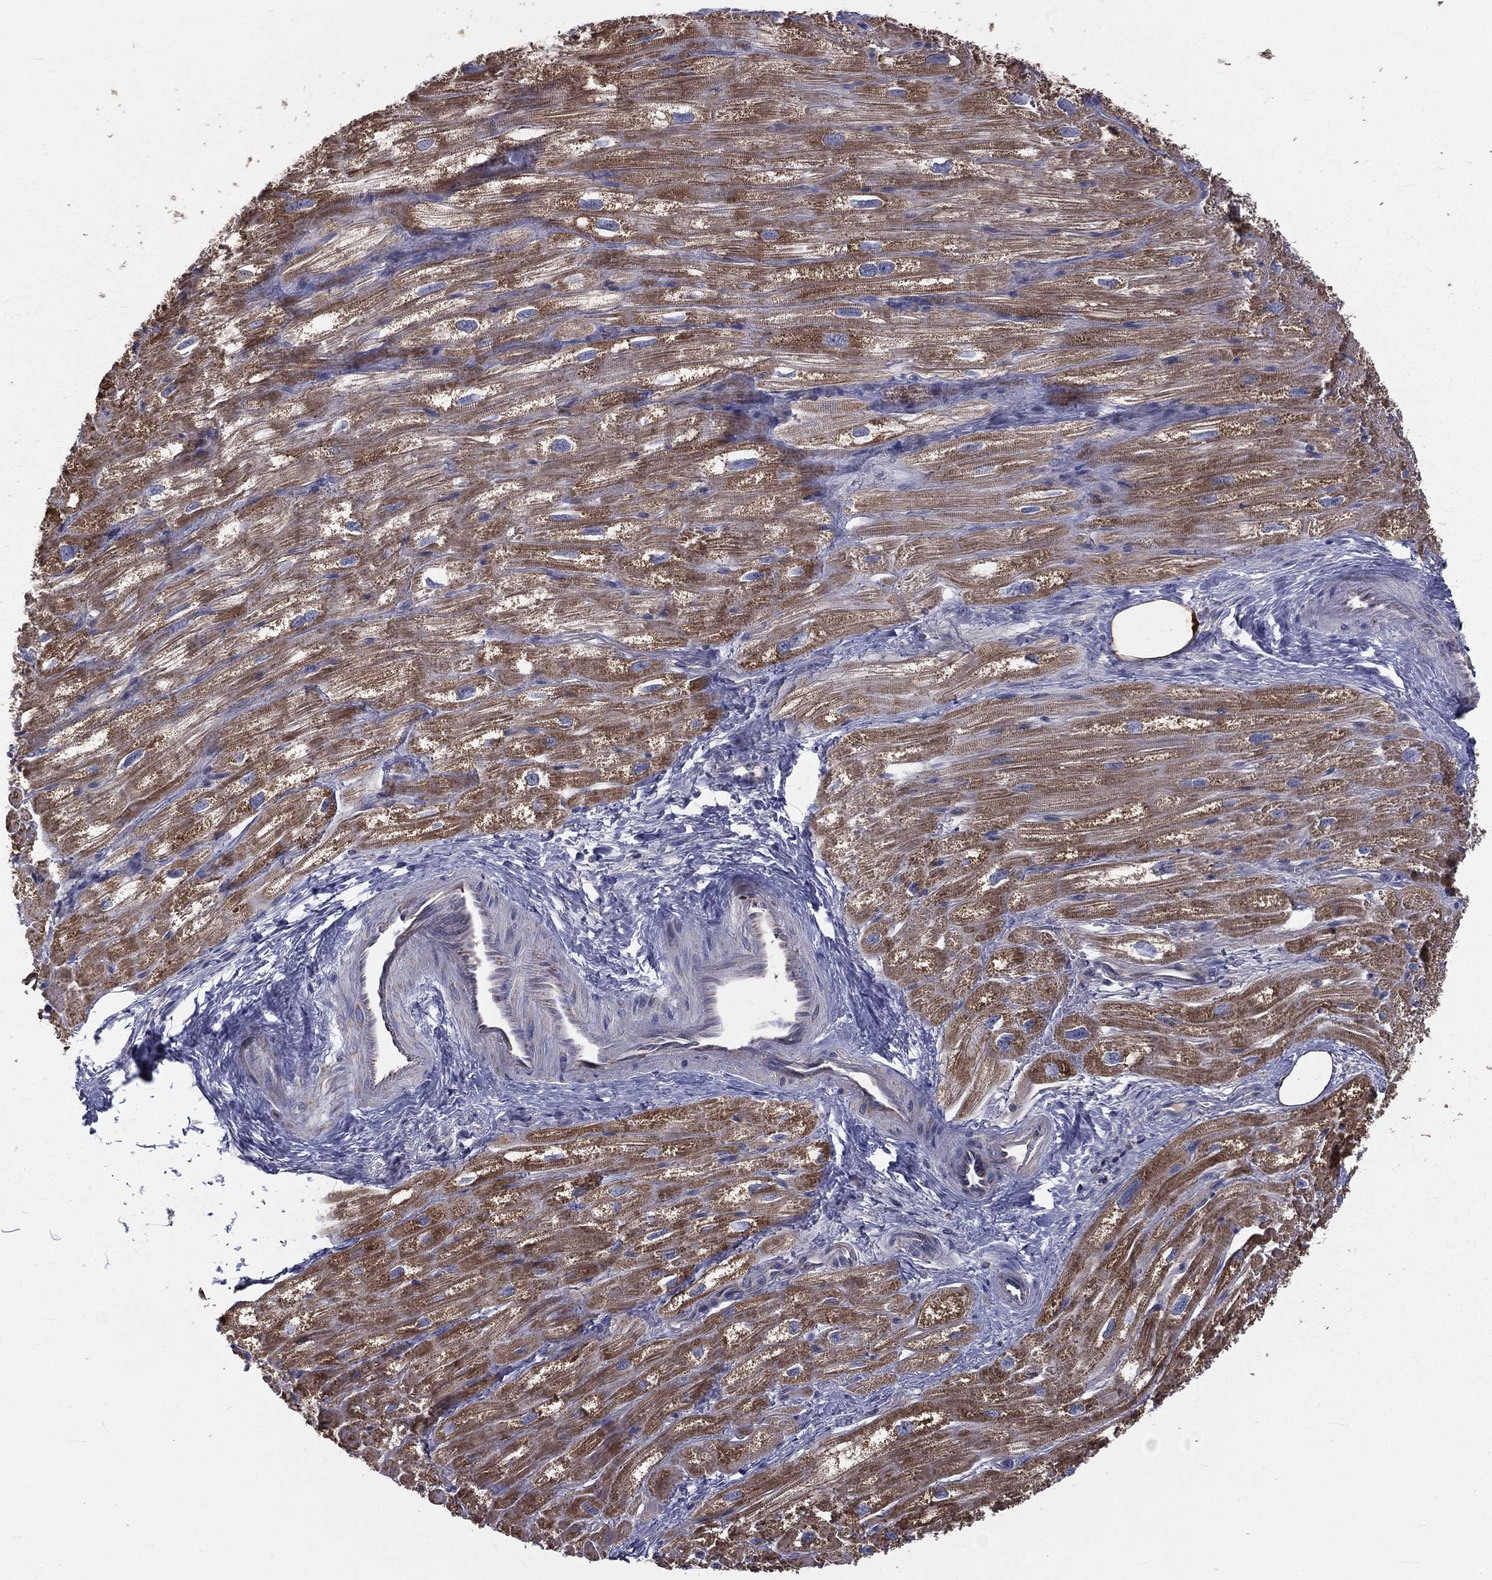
{"staining": {"intensity": "moderate", "quantity": ">75%", "location": "cytoplasmic/membranous"}, "tissue": "heart muscle", "cell_type": "Cardiomyocytes", "image_type": "normal", "snomed": [{"axis": "morphology", "description": "Normal tissue, NOS"}, {"axis": "topography", "description": "Heart"}], "caption": "The histopathology image demonstrates immunohistochemical staining of normal heart muscle. There is moderate cytoplasmic/membranous staining is seen in approximately >75% of cardiomyocytes.", "gene": "GPD1", "patient": {"sex": "male", "age": 62}}